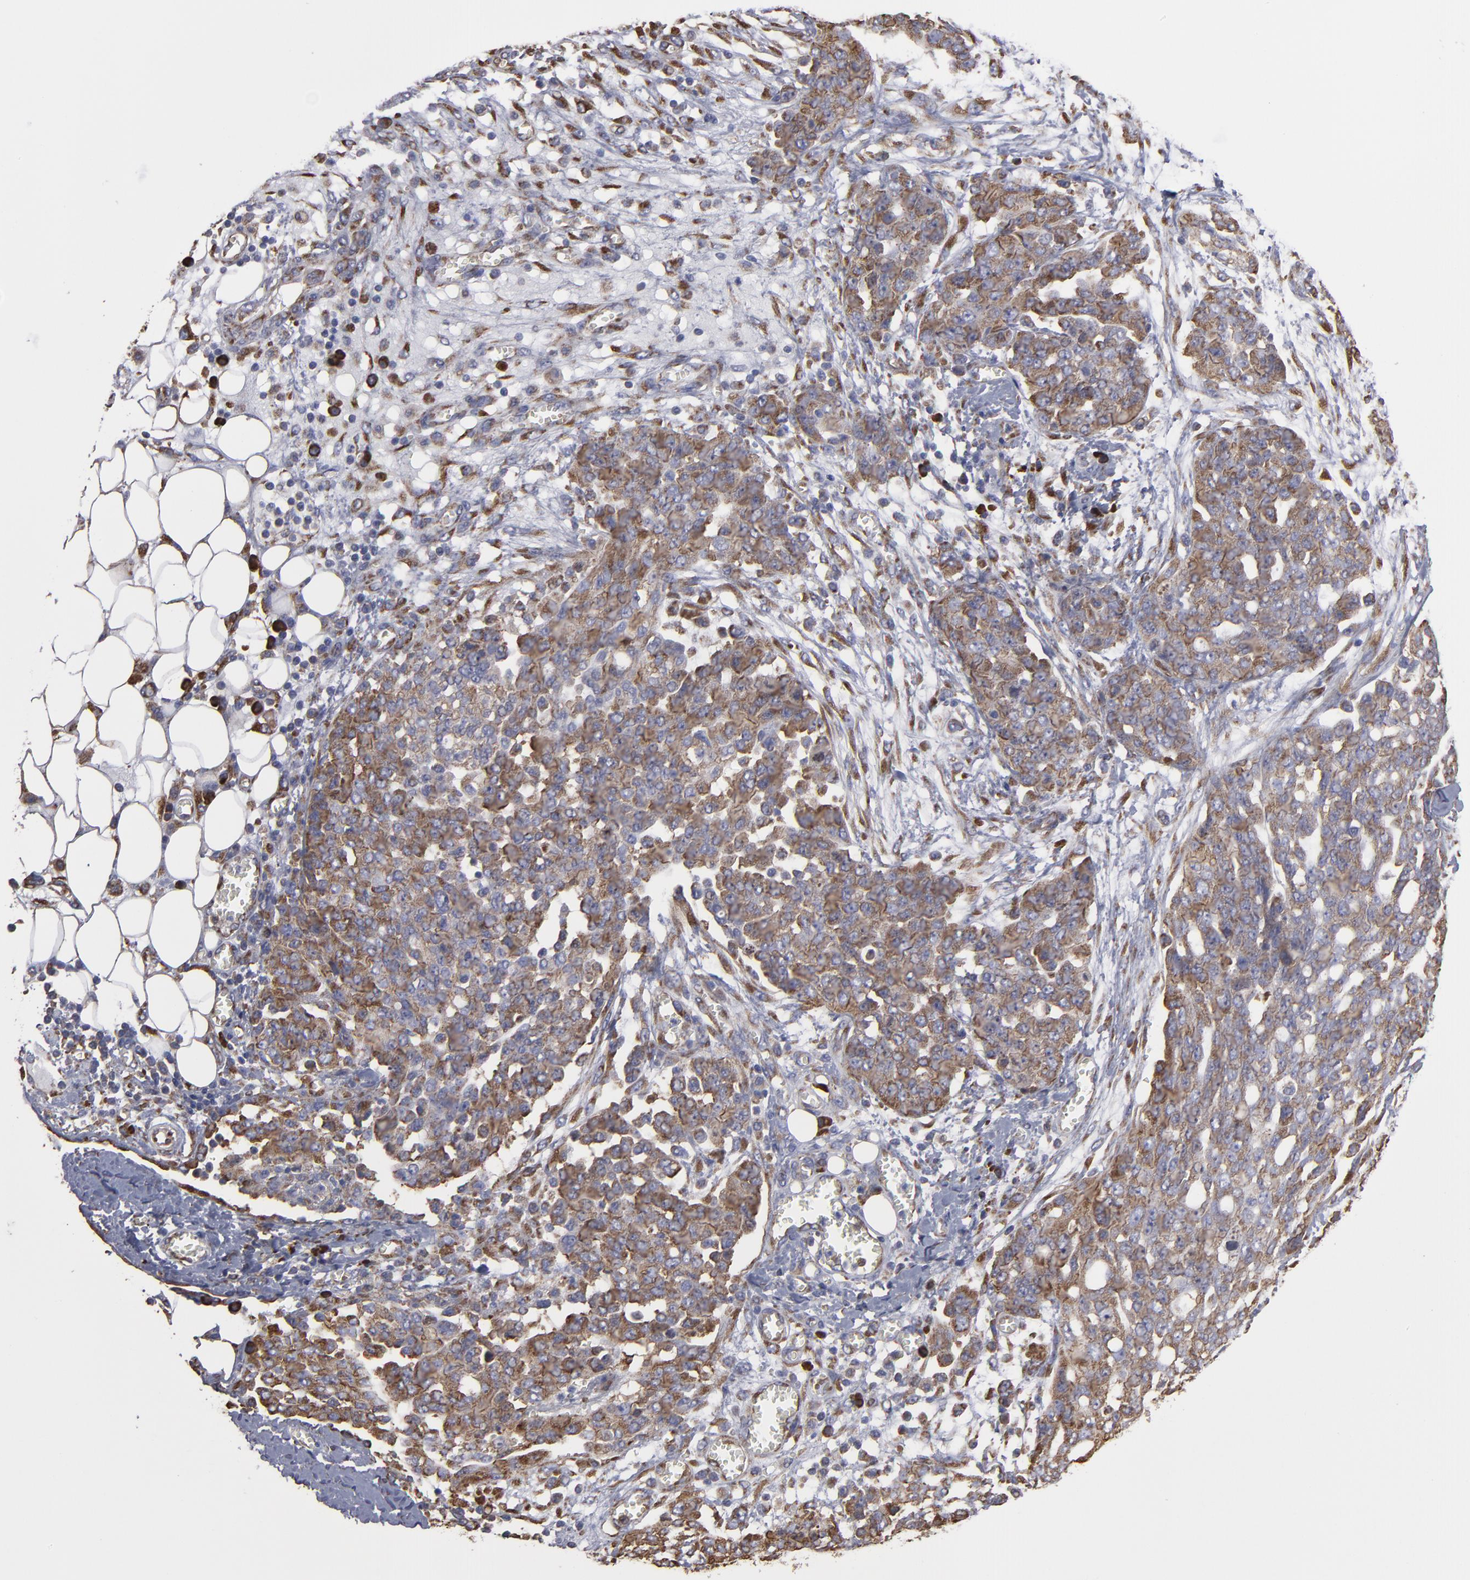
{"staining": {"intensity": "moderate", "quantity": ">75%", "location": "cytoplasmic/membranous"}, "tissue": "ovarian cancer", "cell_type": "Tumor cells", "image_type": "cancer", "snomed": [{"axis": "morphology", "description": "Cystadenocarcinoma, serous, NOS"}, {"axis": "topography", "description": "Soft tissue"}, {"axis": "topography", "description": "Ovary"}], "caption": "Human ovarian cancer stained with a protein marker displays moderate staining in tumor cells.", "gene": "SND1", "patient": {"sex": "female", "age": 57}}